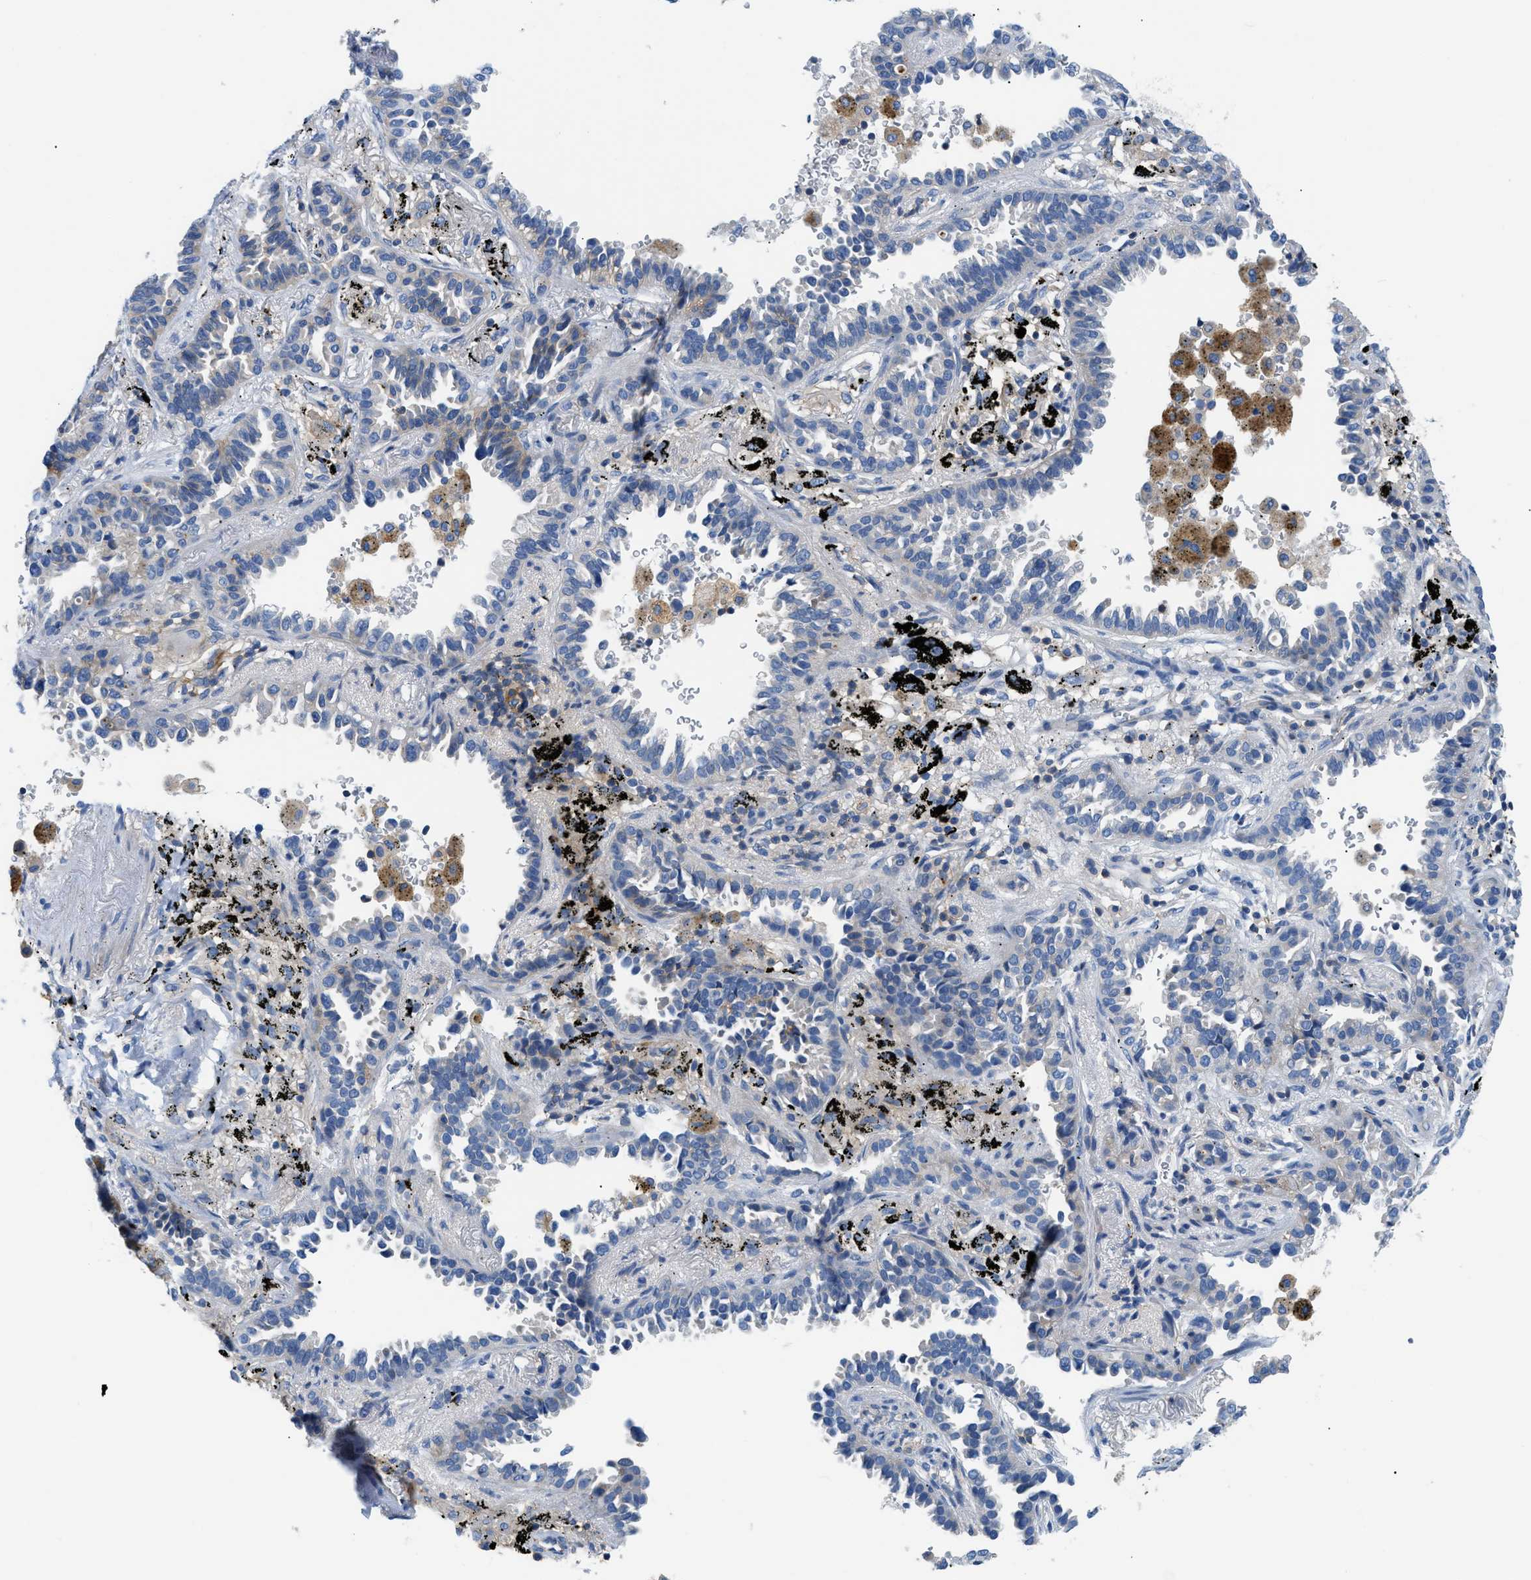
{"staining": {"intensity": "negative", "quantity": "none", "location": "none"}, "tissue": "lung cancer", "cell_type": "Tumor cells", "image_type": "cancer", "snomed": [{"axis": "morphology", "description": "Normal tissue, NOS"}, {"axis": "morphology", "description": "Adenocarcinoma, NOS"}, {"axis": "topography", "description": "Lung"}], "caption": "High power microscopy photomicrograph of an IHC micrograph of lung cancer, revealing no significant staining in tumor cells.", "gene": "ORAI1", "patient": {"sex": "male", "age": 59}}